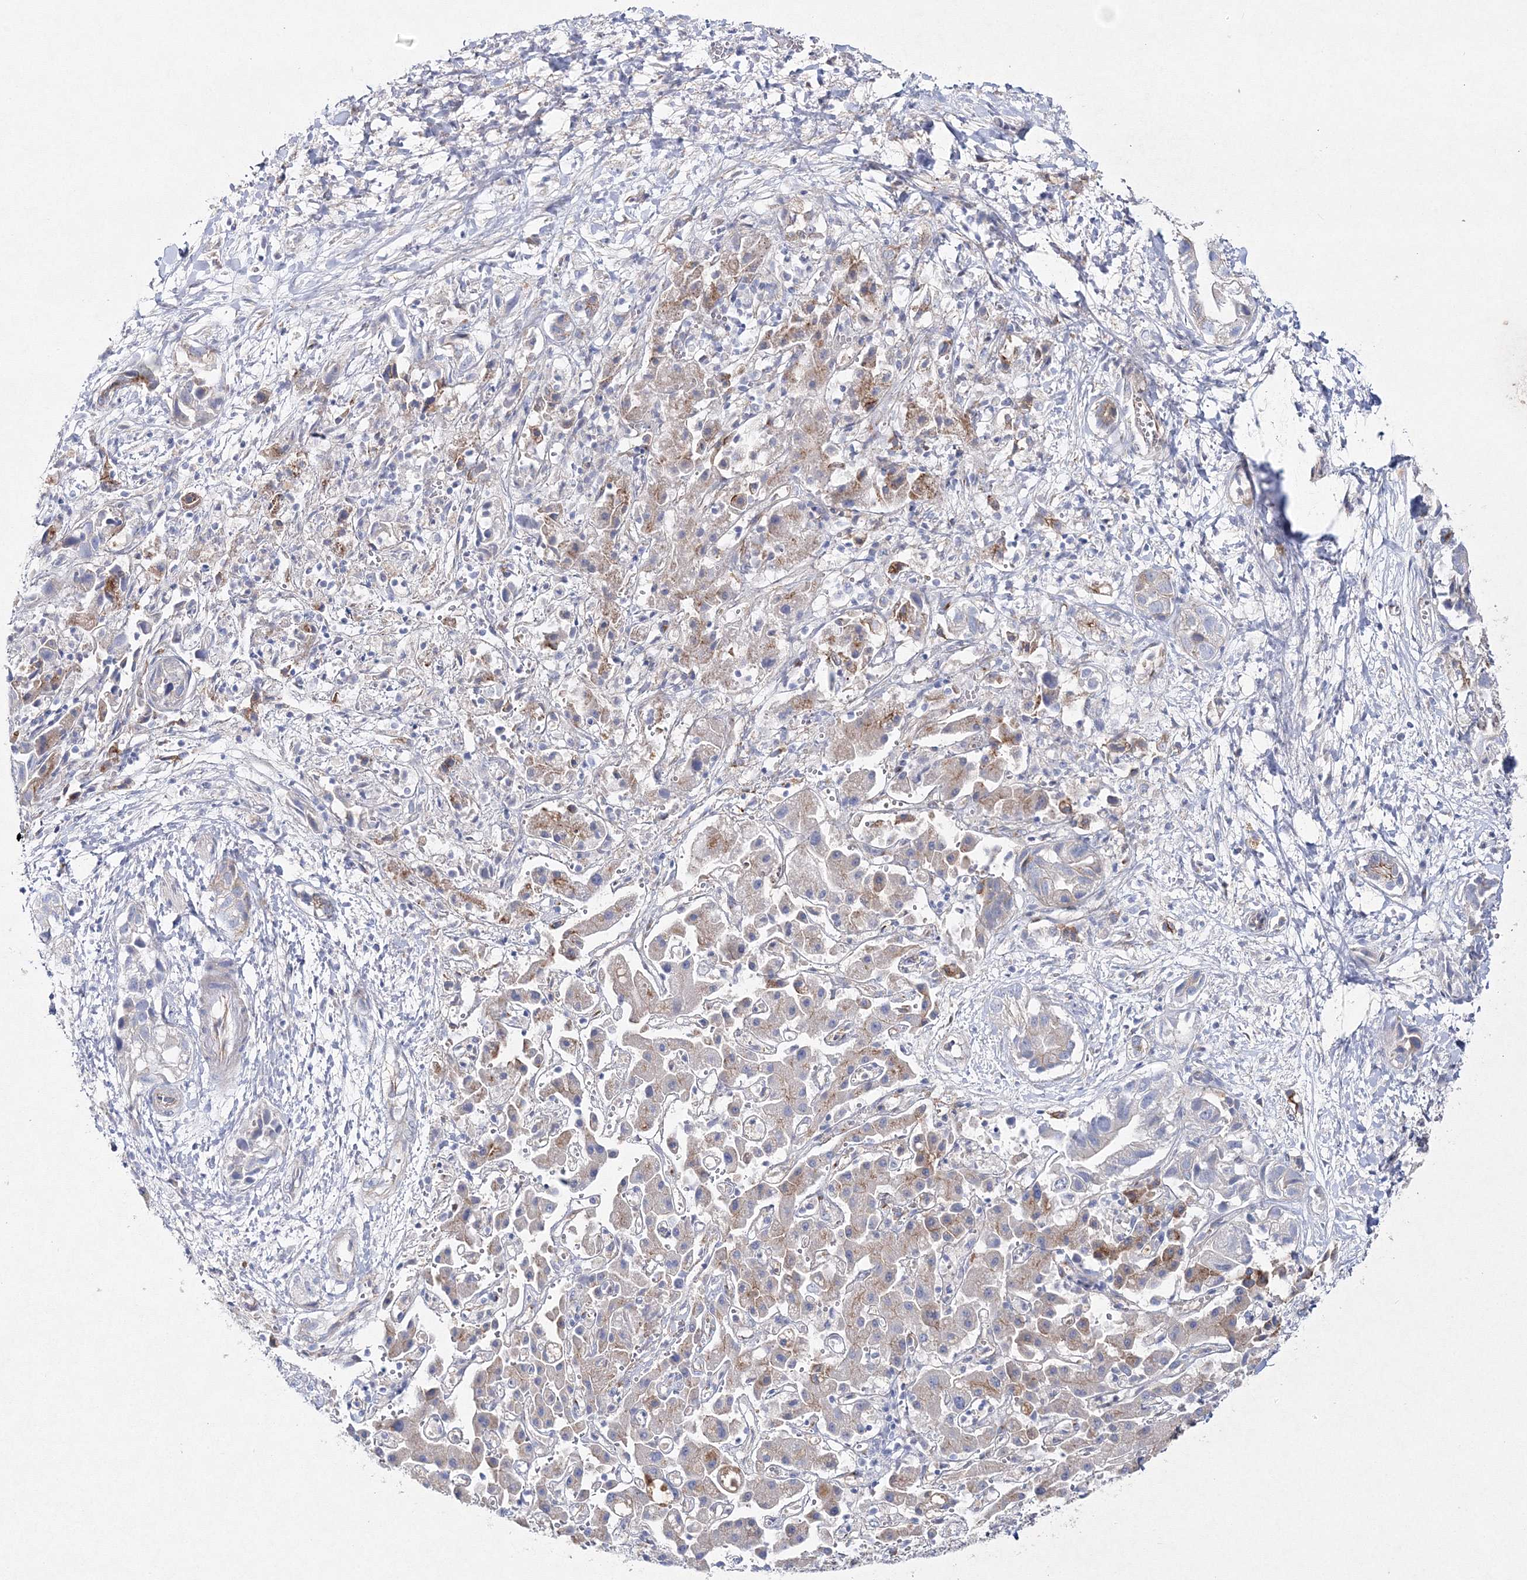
{"staining": {"intensity": "weak", "quantity": "25%-75%", "location": "cytoplasmic/membranous"}, "tissue": "liver cancer", "cell_type": "Tumor cells", "image_type": "cancer", "snomed": [{"axis": "morphology", "description": "Cholangiocarcinoma"}, {"axis": "topography", "description": "Liver"}], "caption": "Immunohistochemistry (IHC) (DAB (3,3'-diaminobenzidine)) staining of liver cancer (cholangiocarcinoma) shows weak cytoplasmic/membranous protein positivity in about 25%-75% of tumor cells. (DAB (3,3'-diaminobenzidine) IHC, brown staining for protein, blue staining for nuclei).", "gene": "NAA40", "patient": {"sex": "female", "age": 52}}